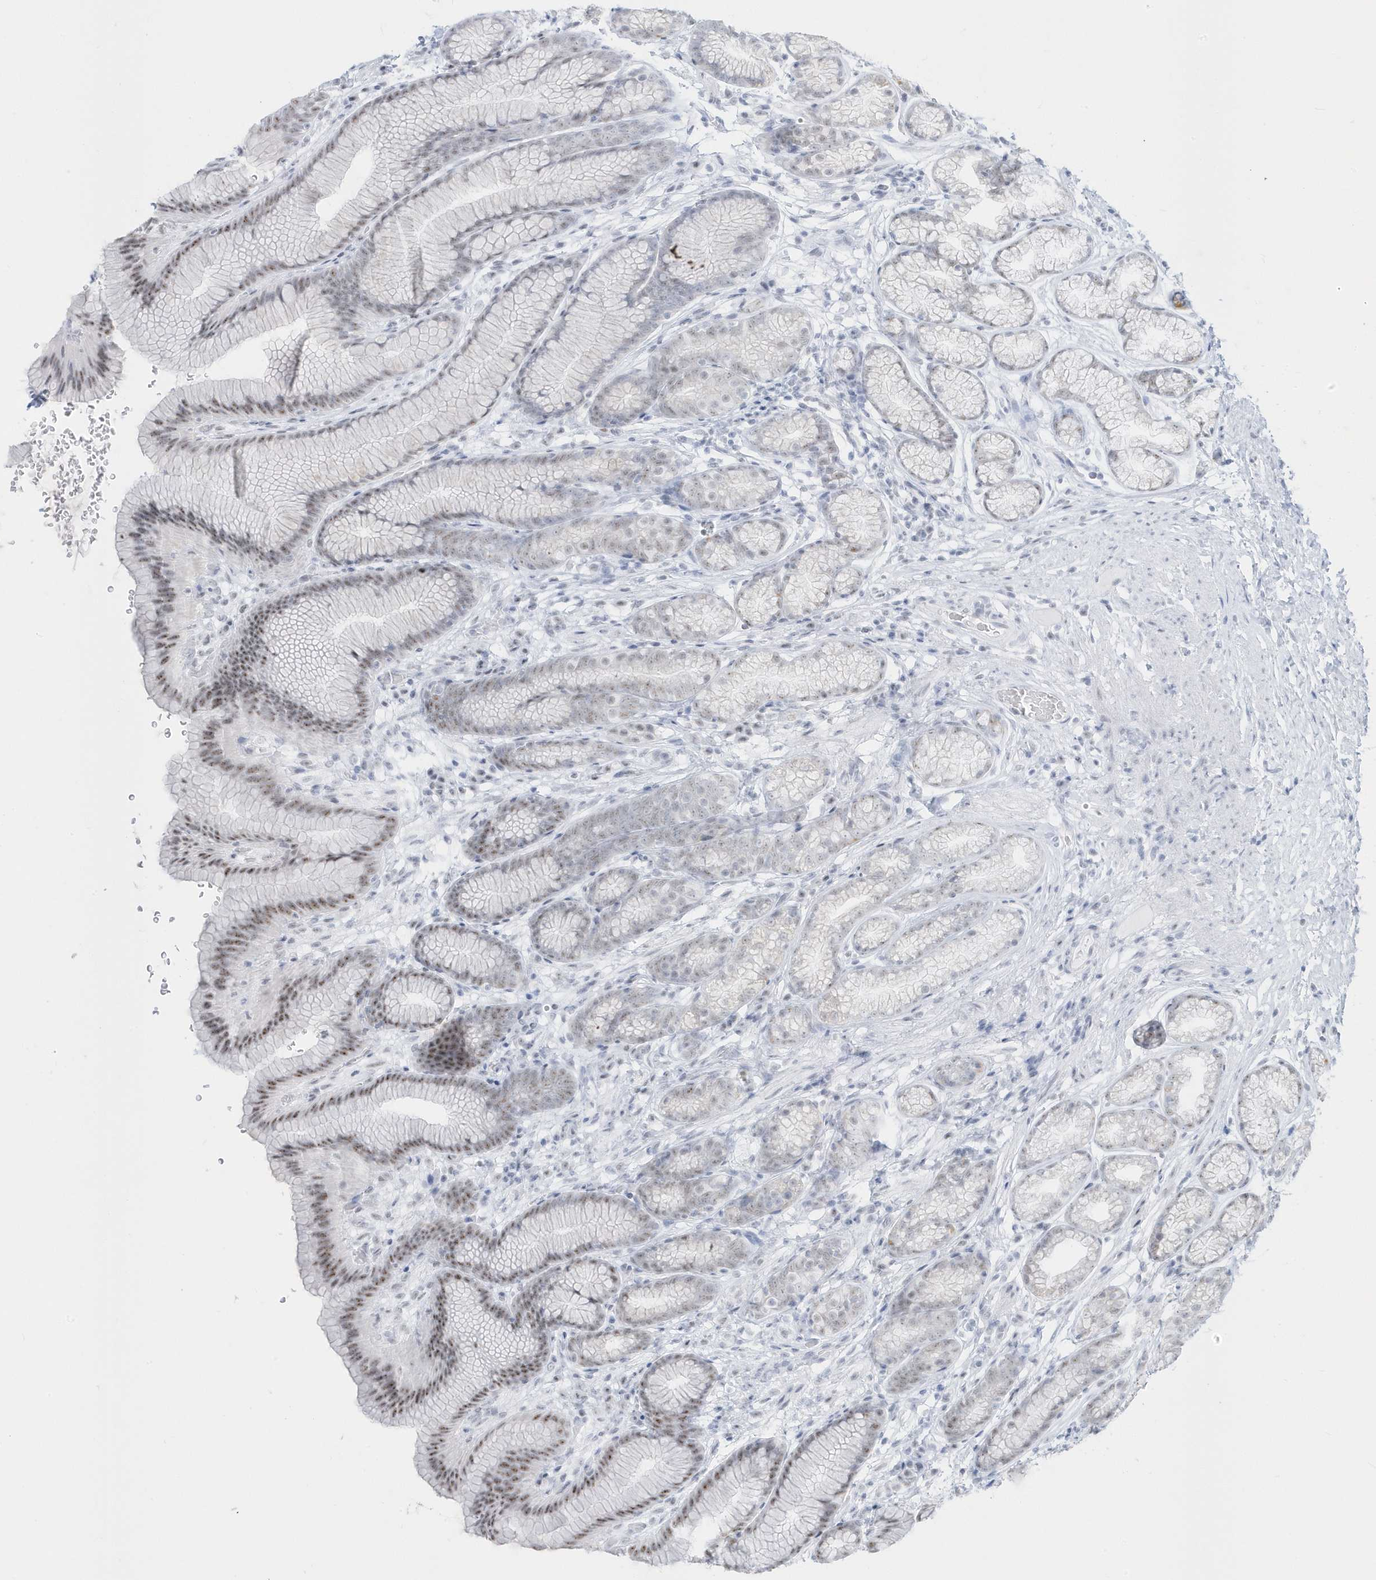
{"staining": {"intensity": "weak", "quantity": "25%-75%", "location": "cytoplasmic/membranous,nuclear"}, "tissue": "stomach", "cell_type": "Glandular cells", "image_type": "normal", "snomed": [{"axis": "morphology", "description": "Normal tissue, NOS"}, {"axis": "topography", "description": "Stomach"}], "caption": "Immunohistochemistry image of normal human stomach stained for a protein (brown), which demonstrates low levels of weak cytoplasmic/membranous,nuclear expression in approximately 25%-75% of glandular cells.", "gene": "PLEKHN1", "patient": {"sex": "male", "age": 42}}